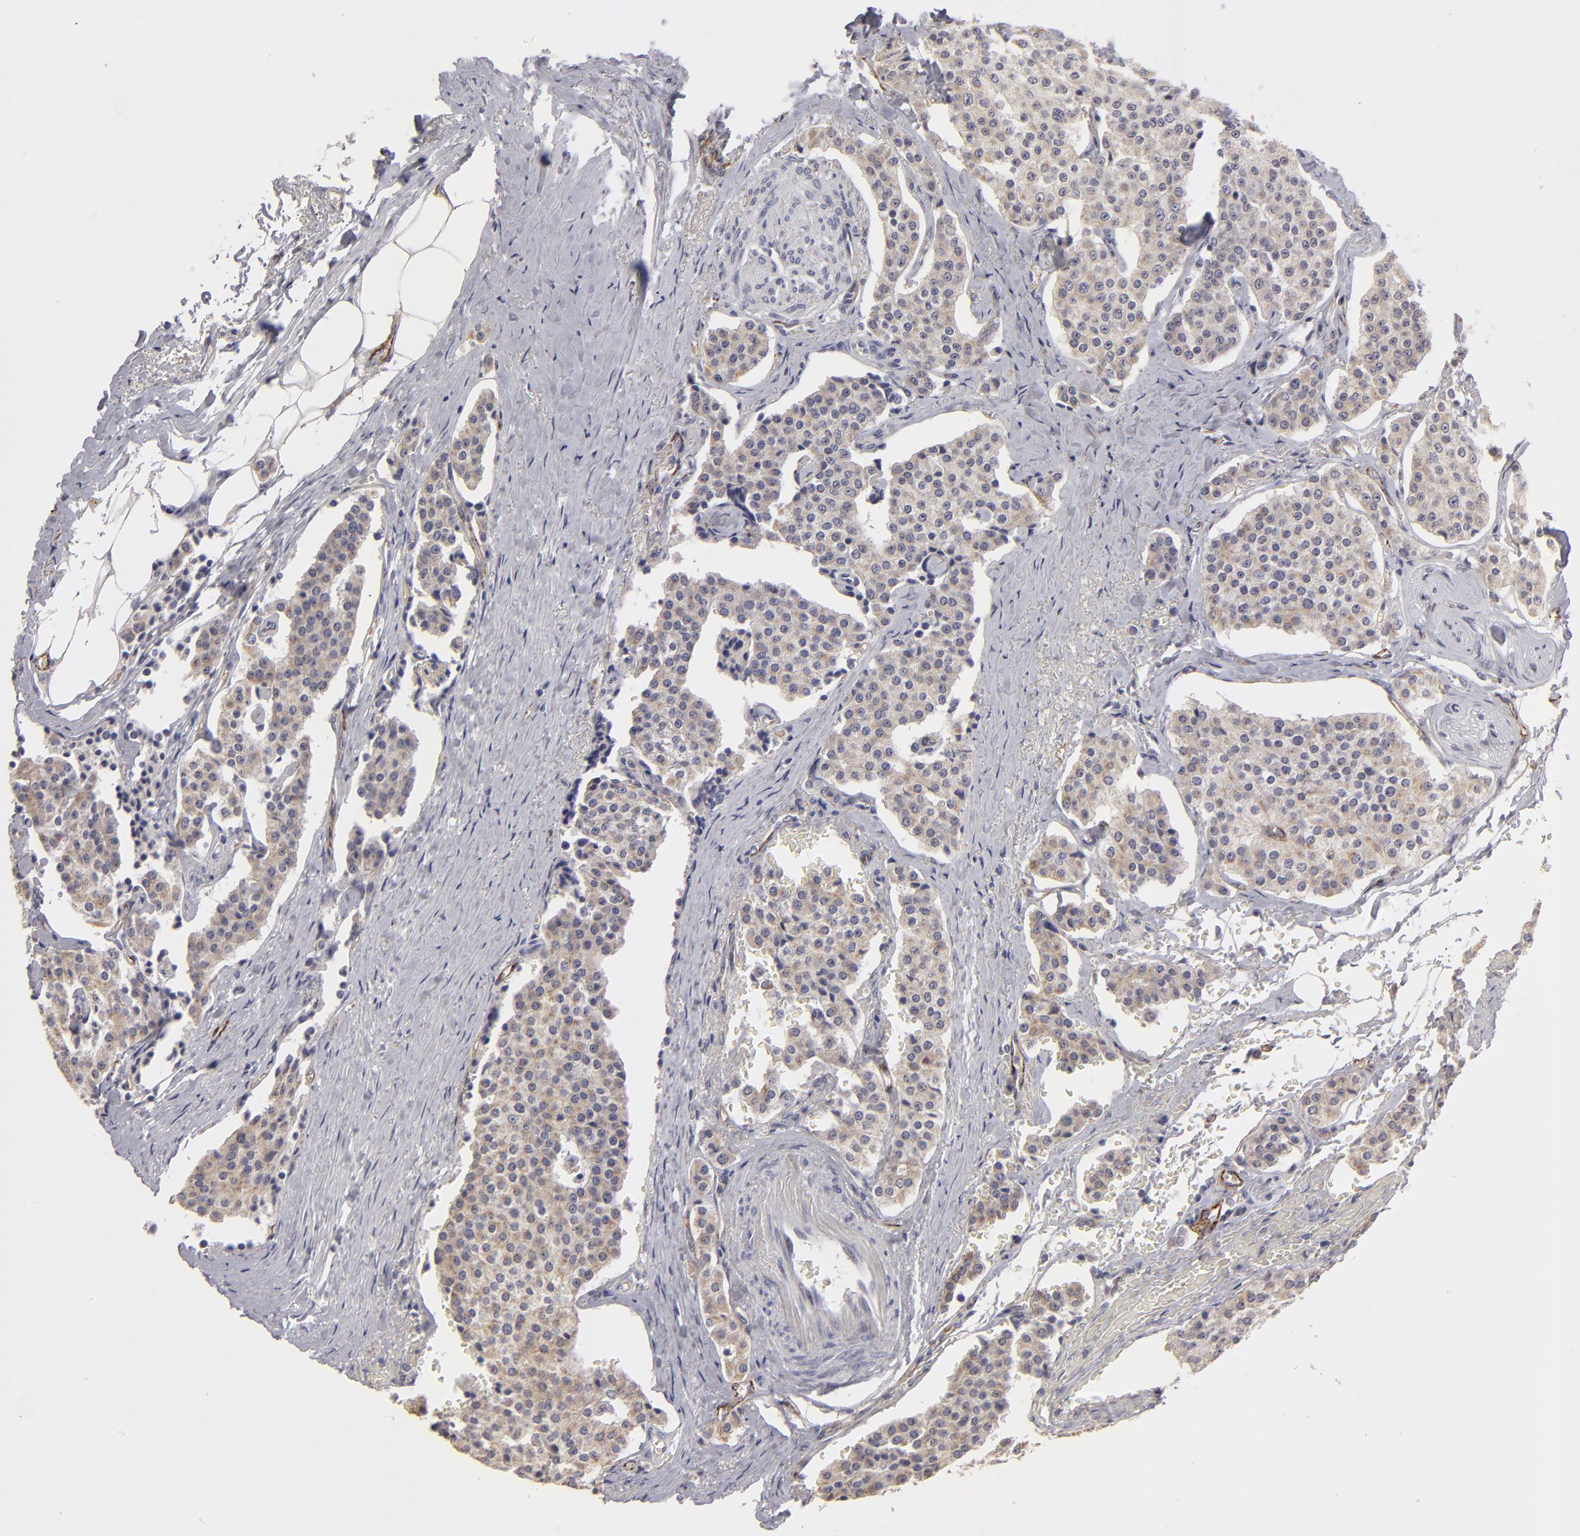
{"staining": {"intensity": "weak", "quantity": ">75%", "location": "cytoplasmic/membranous"}, "tissue": "carcinoid", "cell_type": "Tumor cells", "image_type": "cancer", "snomed": [{"axis": "morphology", "description": "Carcinoid, malignant, NOS"}, {"axis": "topography", "description": "Colon"}], "caption": "Protein expression analysis of human carcinoid reveals weak cytoplasmic/membranous expression in about >75% of tumor cells. The staining is performed using DAB brown chromogen to label protein expression. The nuclei are counter-stained blue using hematoxylin.", "gene": "ZNF175", "patient": {"sex": "female", "age": 61}}